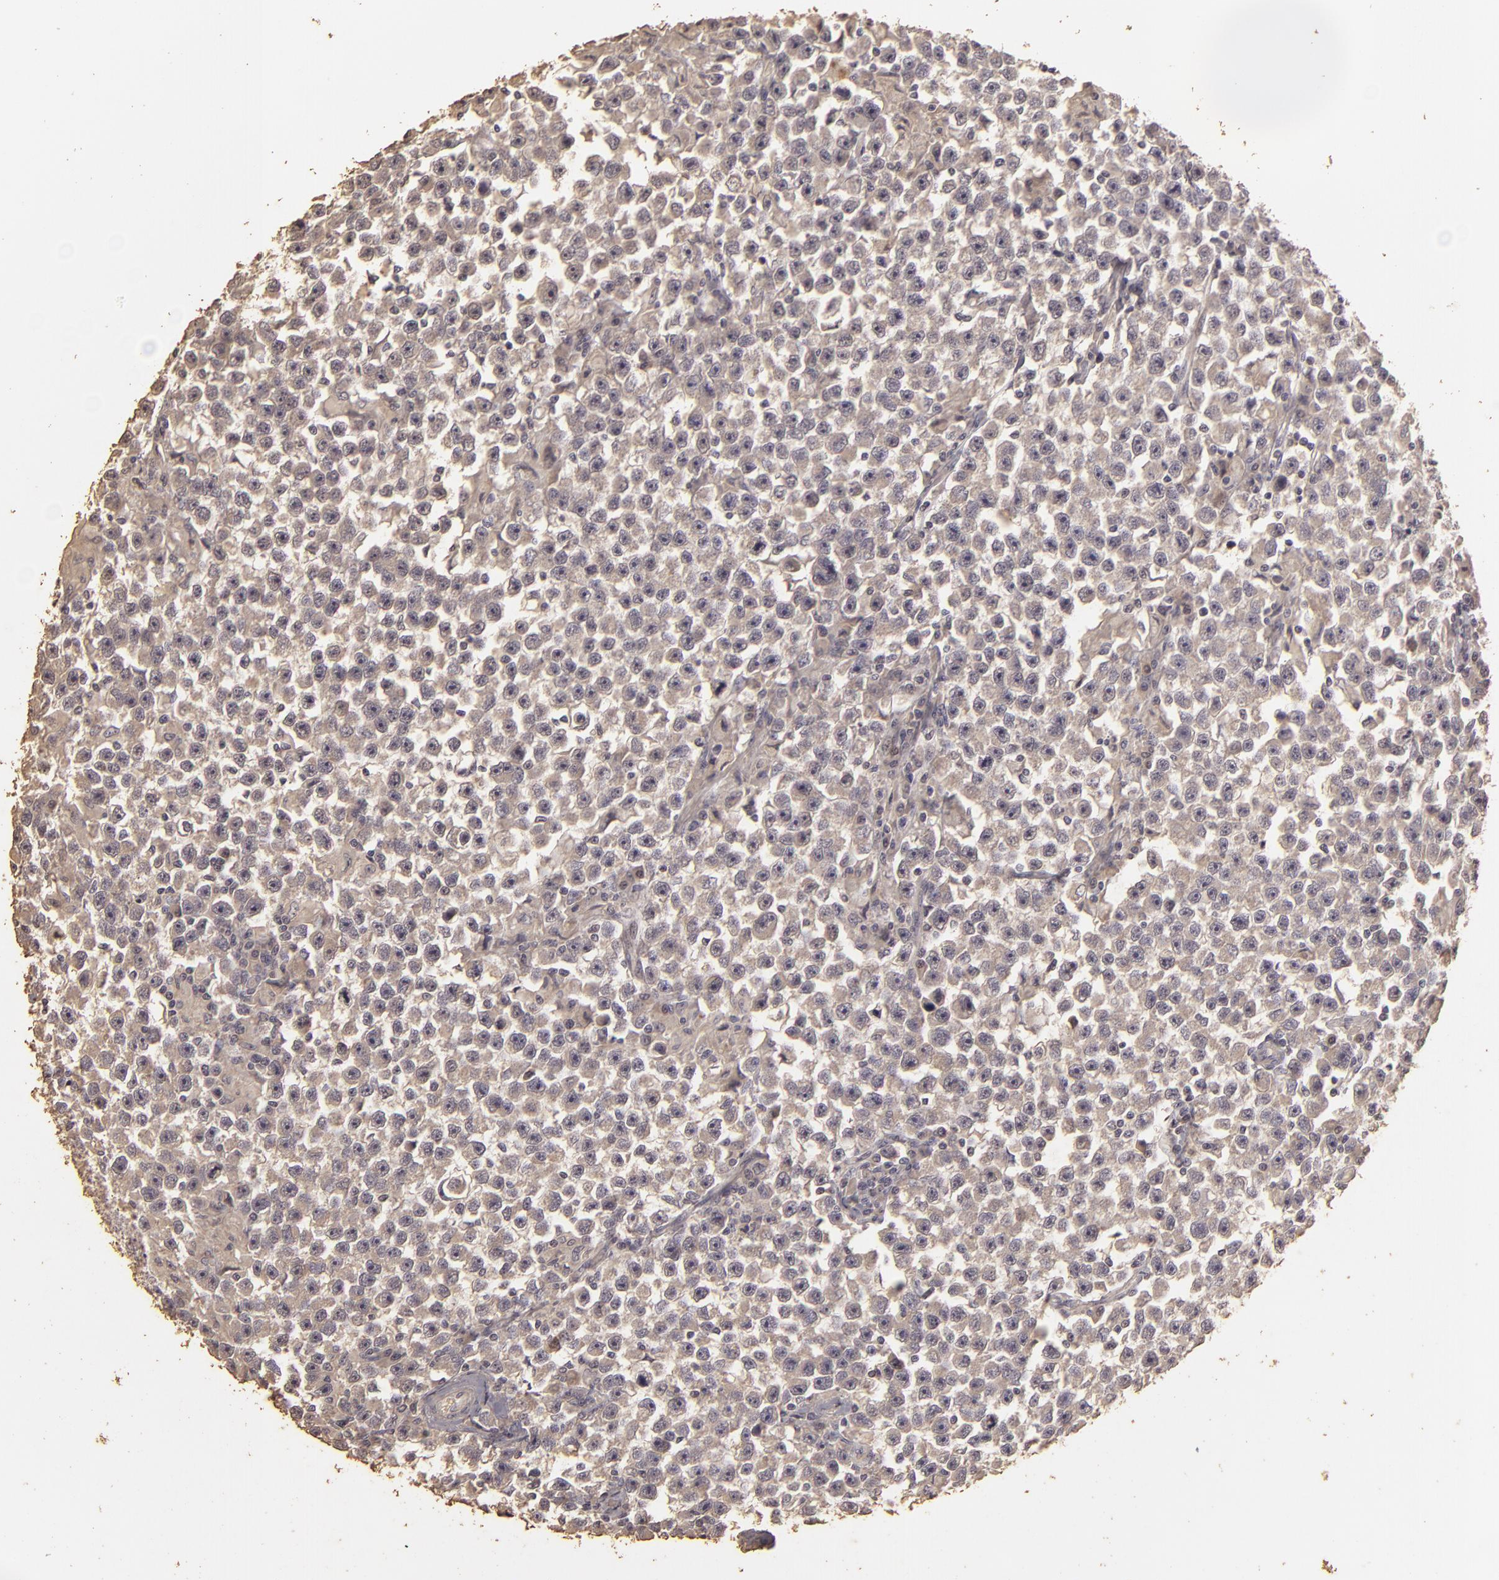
{"staining": {"intensity": "weak", "quantity": ">75%", "location": "cytoplasmic/membranous"}, "tissue": "testis cancer", "cell_type": "Tumor cells", "image_type": "cancer", "snomed": [{"axis": "morphology", "description": "Seminoma, NOS"}, {"axis": "topography", "description": "Testis"}], "caption": "The photomicrograph exhibits immunohistochemical staining of testis cancer (seminoma). There is weak cytoplasmic/membranous staining is seen in about >75% of tumor cells.", "gene": "BCL2L13", "patient": {"sex": "male", "age": 33}}